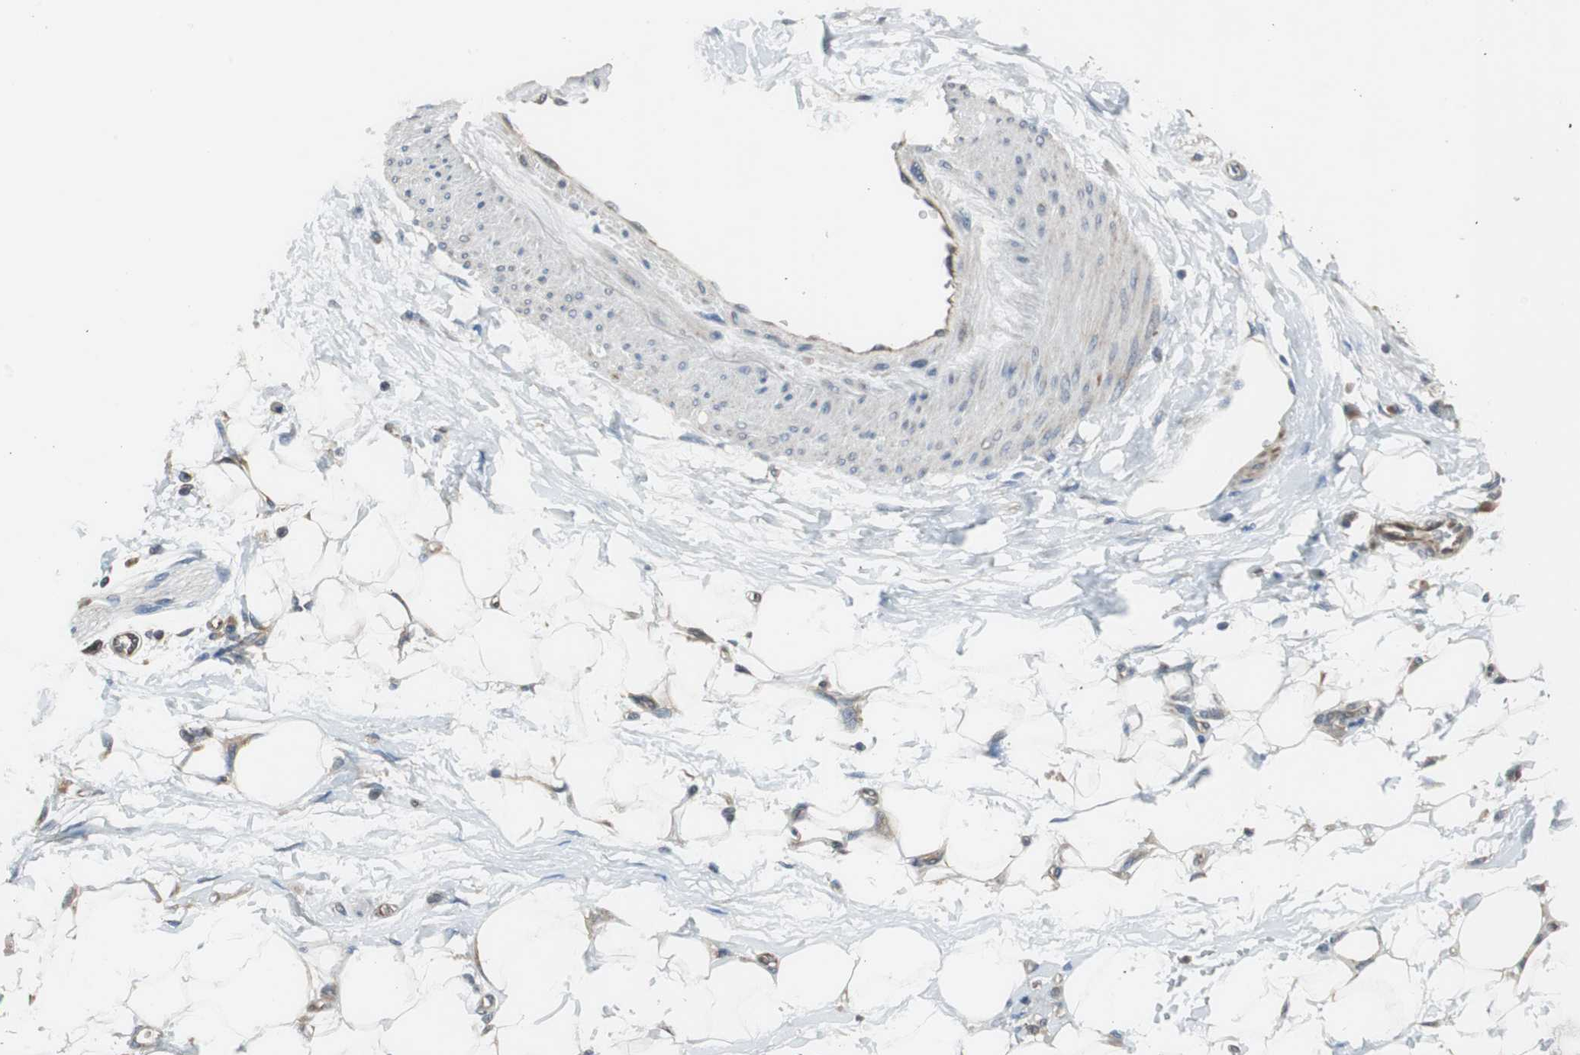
{"staining": {"intensity": "weak", "quantity": ">75%", "location": "cytoplasmic/membranous"}, "tissue": "adipose tissue", "cell_type": "Adipocytes", "image_type": "normal", "snomed": [{"axis": "morphology", "description": "Normal tissue, NOS"}, {"axis": "morphology", "description": "Urothelial carcinoma, High grade"}, {"axis": "topography", "description": "Vascular tissue"}, {"axis": "topography", "description": "Urinary bladder"}], "caption": "A high-resolution histopathology image shows IHC staining of normal adipose tissue, which exhibits weak cytoplasmic/membranous positivity in approximately >75% of adipocytes.", "gene": "PI4KB", "patient": {"sex": "female", "age": 56}}